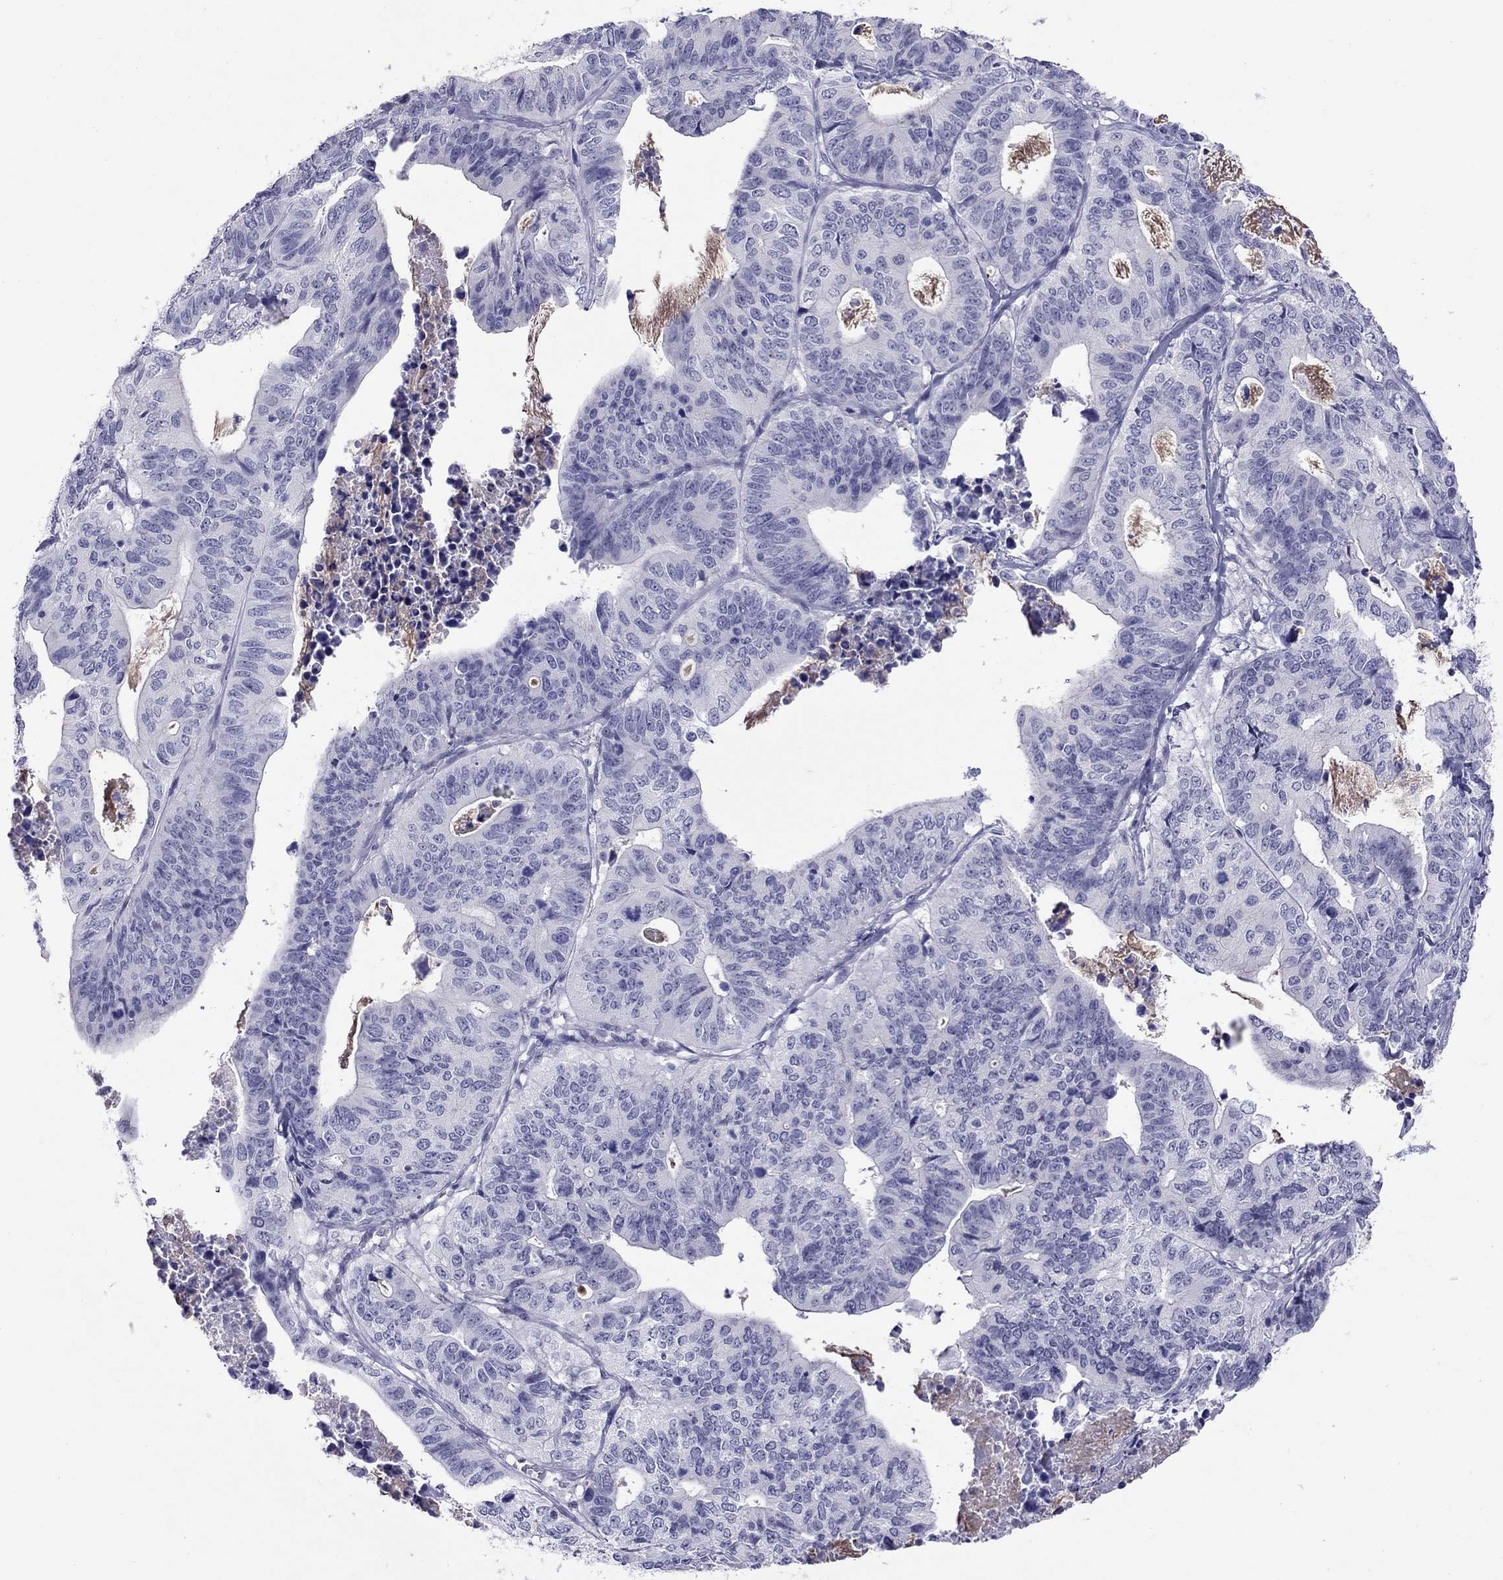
{"staining": {"intensity": "negative", "quantity": "none", "location": "none"}, "tissue": "stomach cancer", "cell_type": "Tumor cells", "image_type": "cancer", "snomed": [{"axis": "morphology", "description": "Adenocarcinoma, NOS"}, {"axis": "topography", "description": "Stomach, upper"}], "caption": "Stomach cancer (adenocarcinoma) was stained to show a protein in brown. There is no significant positivity in tumor cells. The staining is performed using DAB (3,3'-diaminobenzidine) brown chromogen with nuclei counter-stained in using hematoxylin.", "gene": "CHRNB3", "patient": {"sex": "female", "age": 67}}